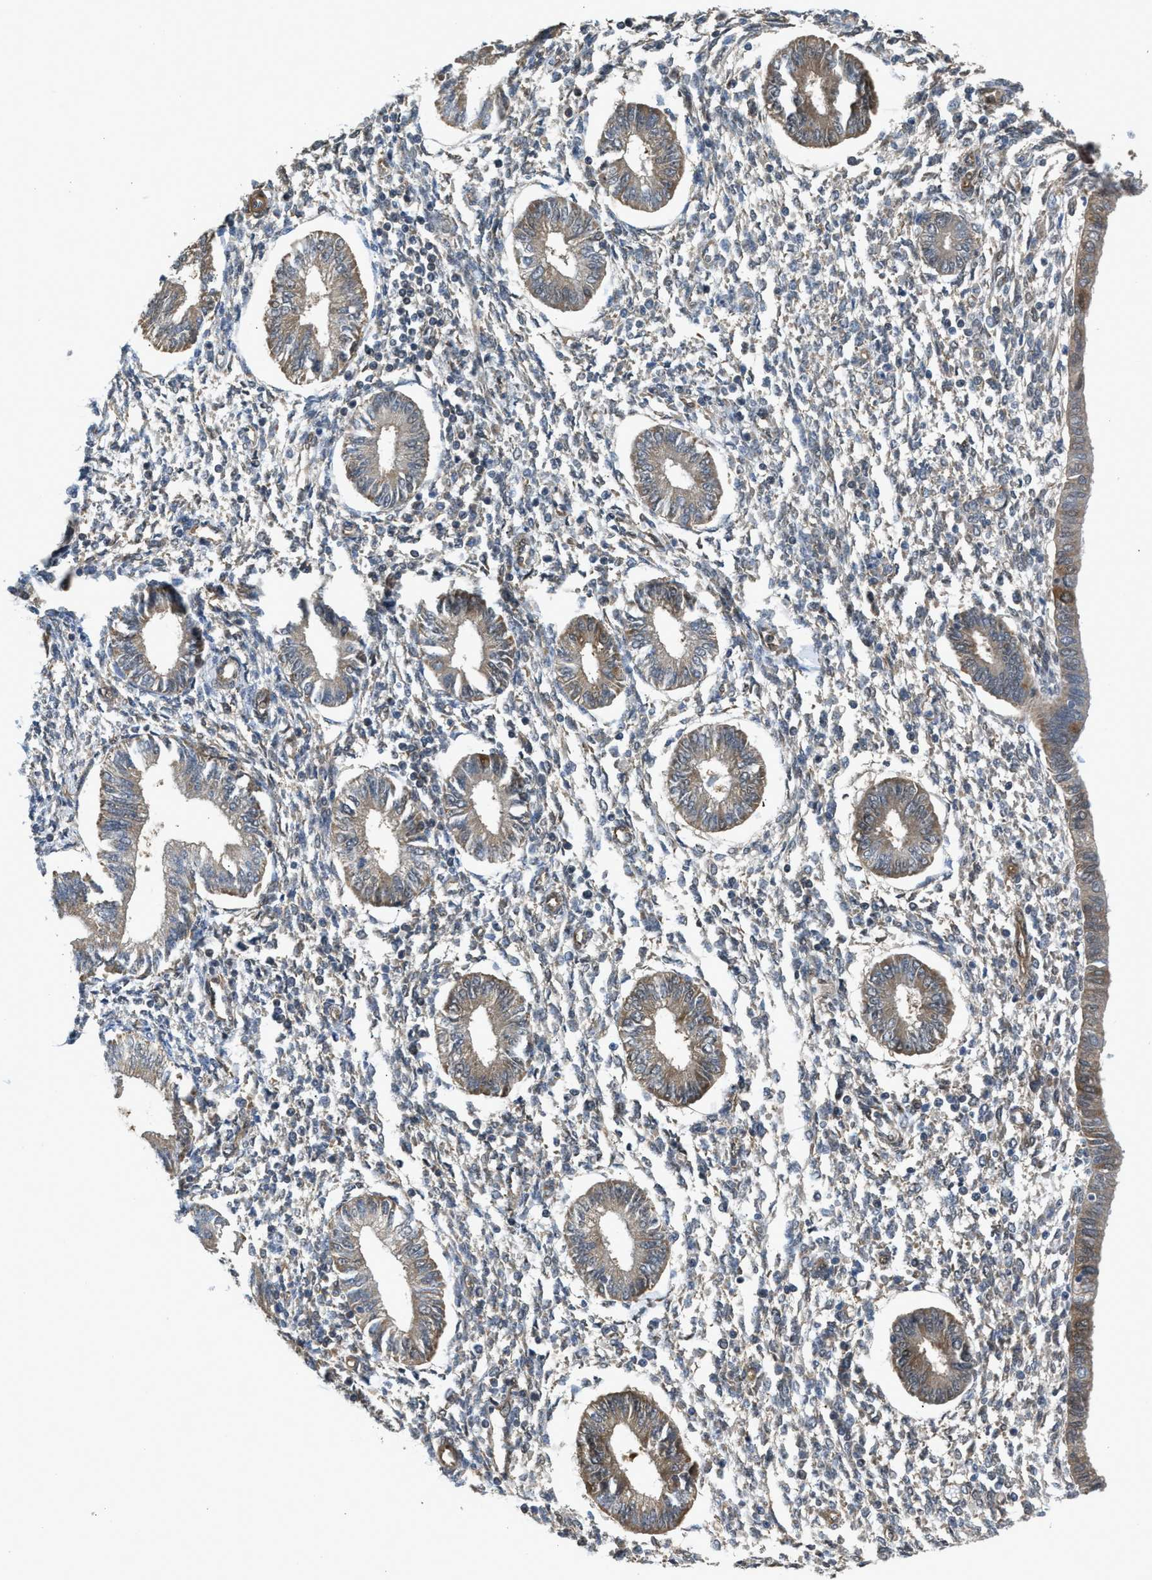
{"staining": {"intensity": "negative", "quantity": "none", "location": "none"}, "tissue": "endometrium", "cell_type": "Cells in endometrial stroma", "image_type": "normal", "snomed": [{"axis": "morphology", "description": "Normal tissue, NOS"}, {"axis": "topography", "description": "Endometrium"}], "caption": "Image shows no protein staining in cells in endometrial stroma of normal endometrium.", "gene": "BAG3", "patient": {"sex": "female", "age": 50}}